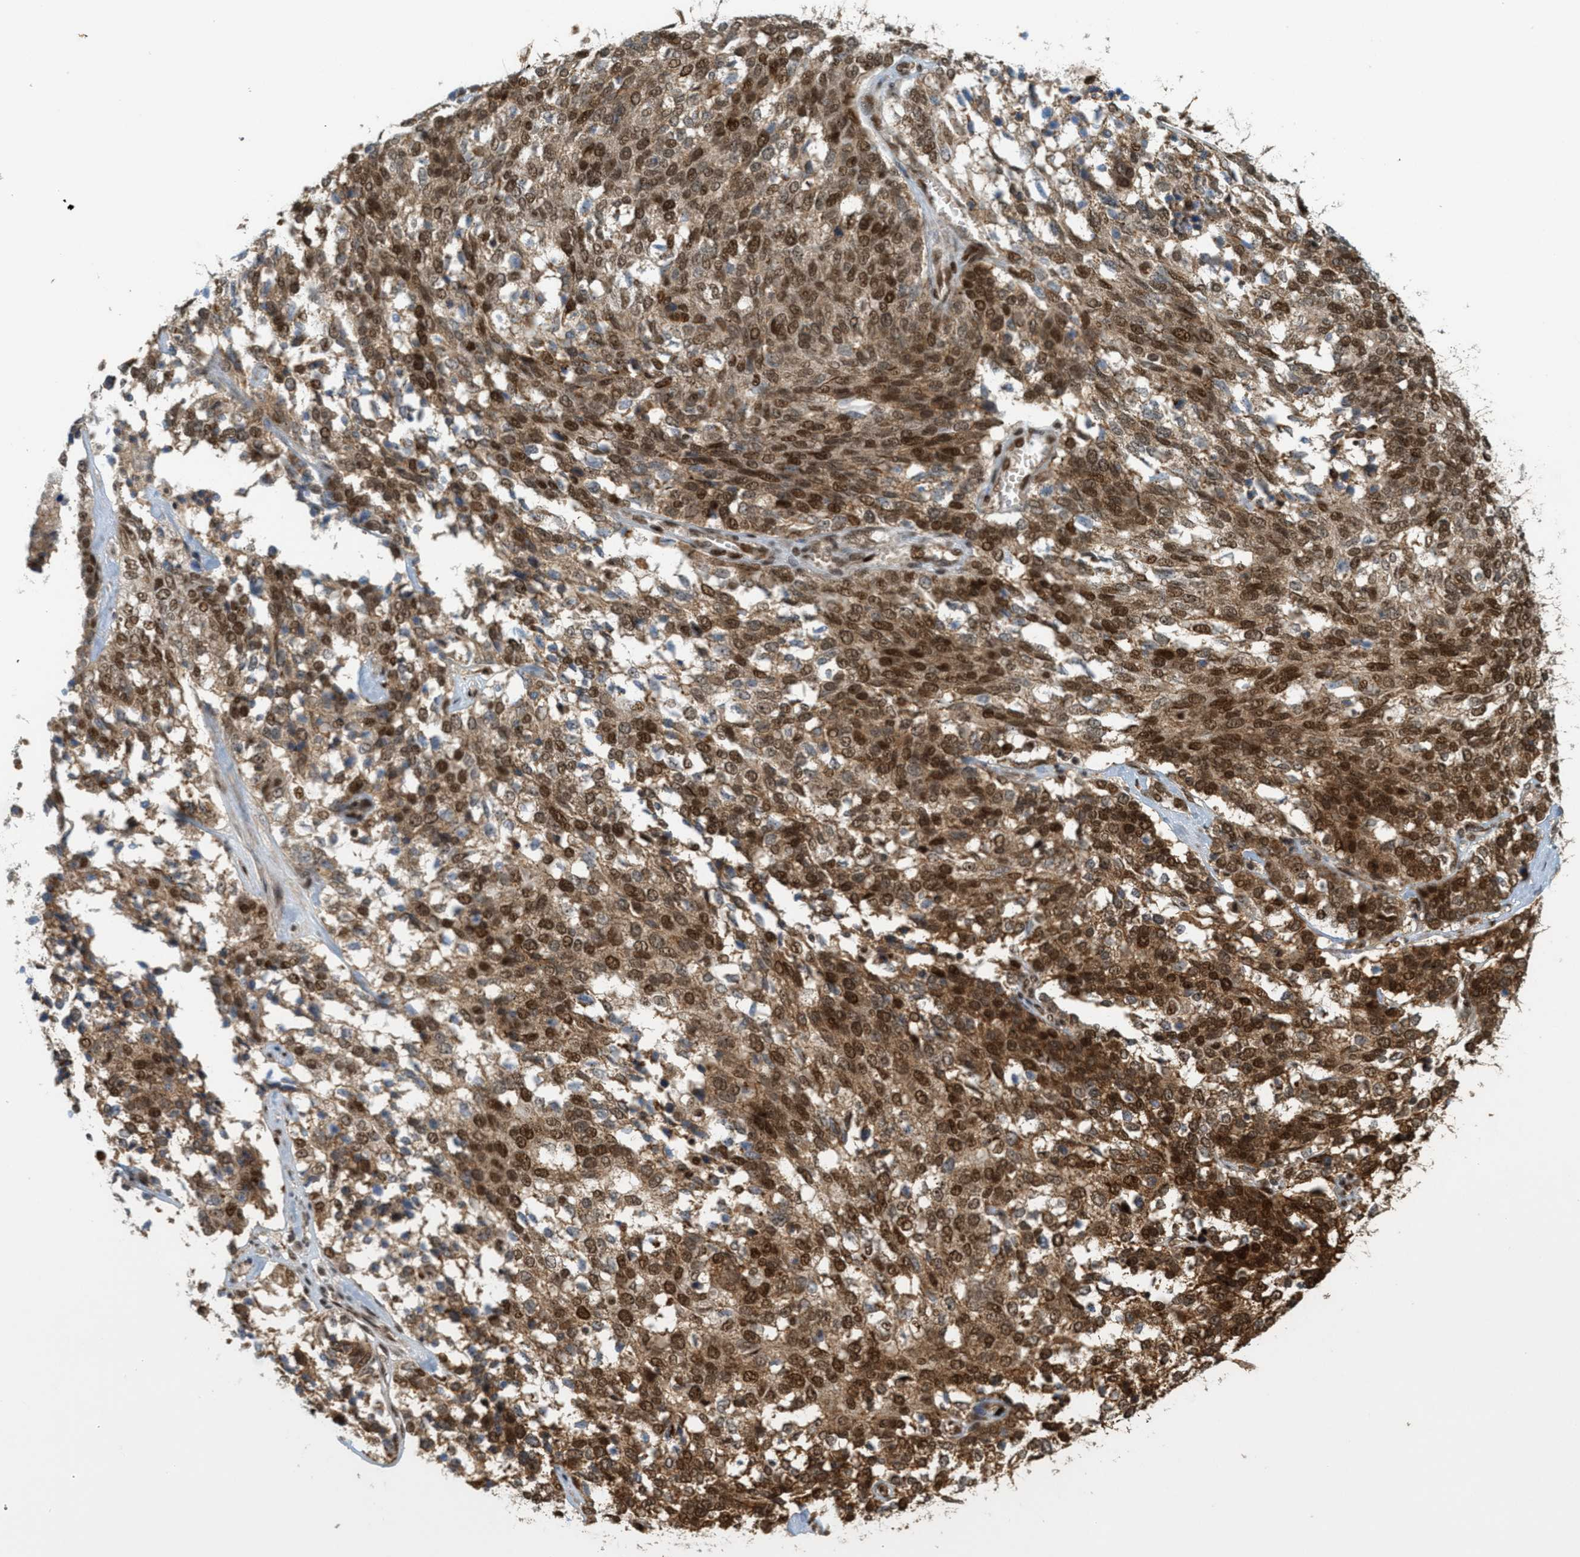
{"staining": {"intensity": "strong", "quantity": ">75%", "location": "cytoplasmic/membranous,nuclear"}, "tissue": "ovarian cancer", "cell_type": "Tumor cells", "image_type": "cancer", "snomed": [{"axis": "morphology", "description": "Cystadenocarcinoma, serous, NOS"}, {"axis": "topography", "description": "Ovary"}], "caption": "Human serous cystadenocarcinoma (ovarian) stained with a protein marker reveals strong staining in tumor cells.", "gene": "TLK1", "patient": {"sex": "female", "age": 44}}